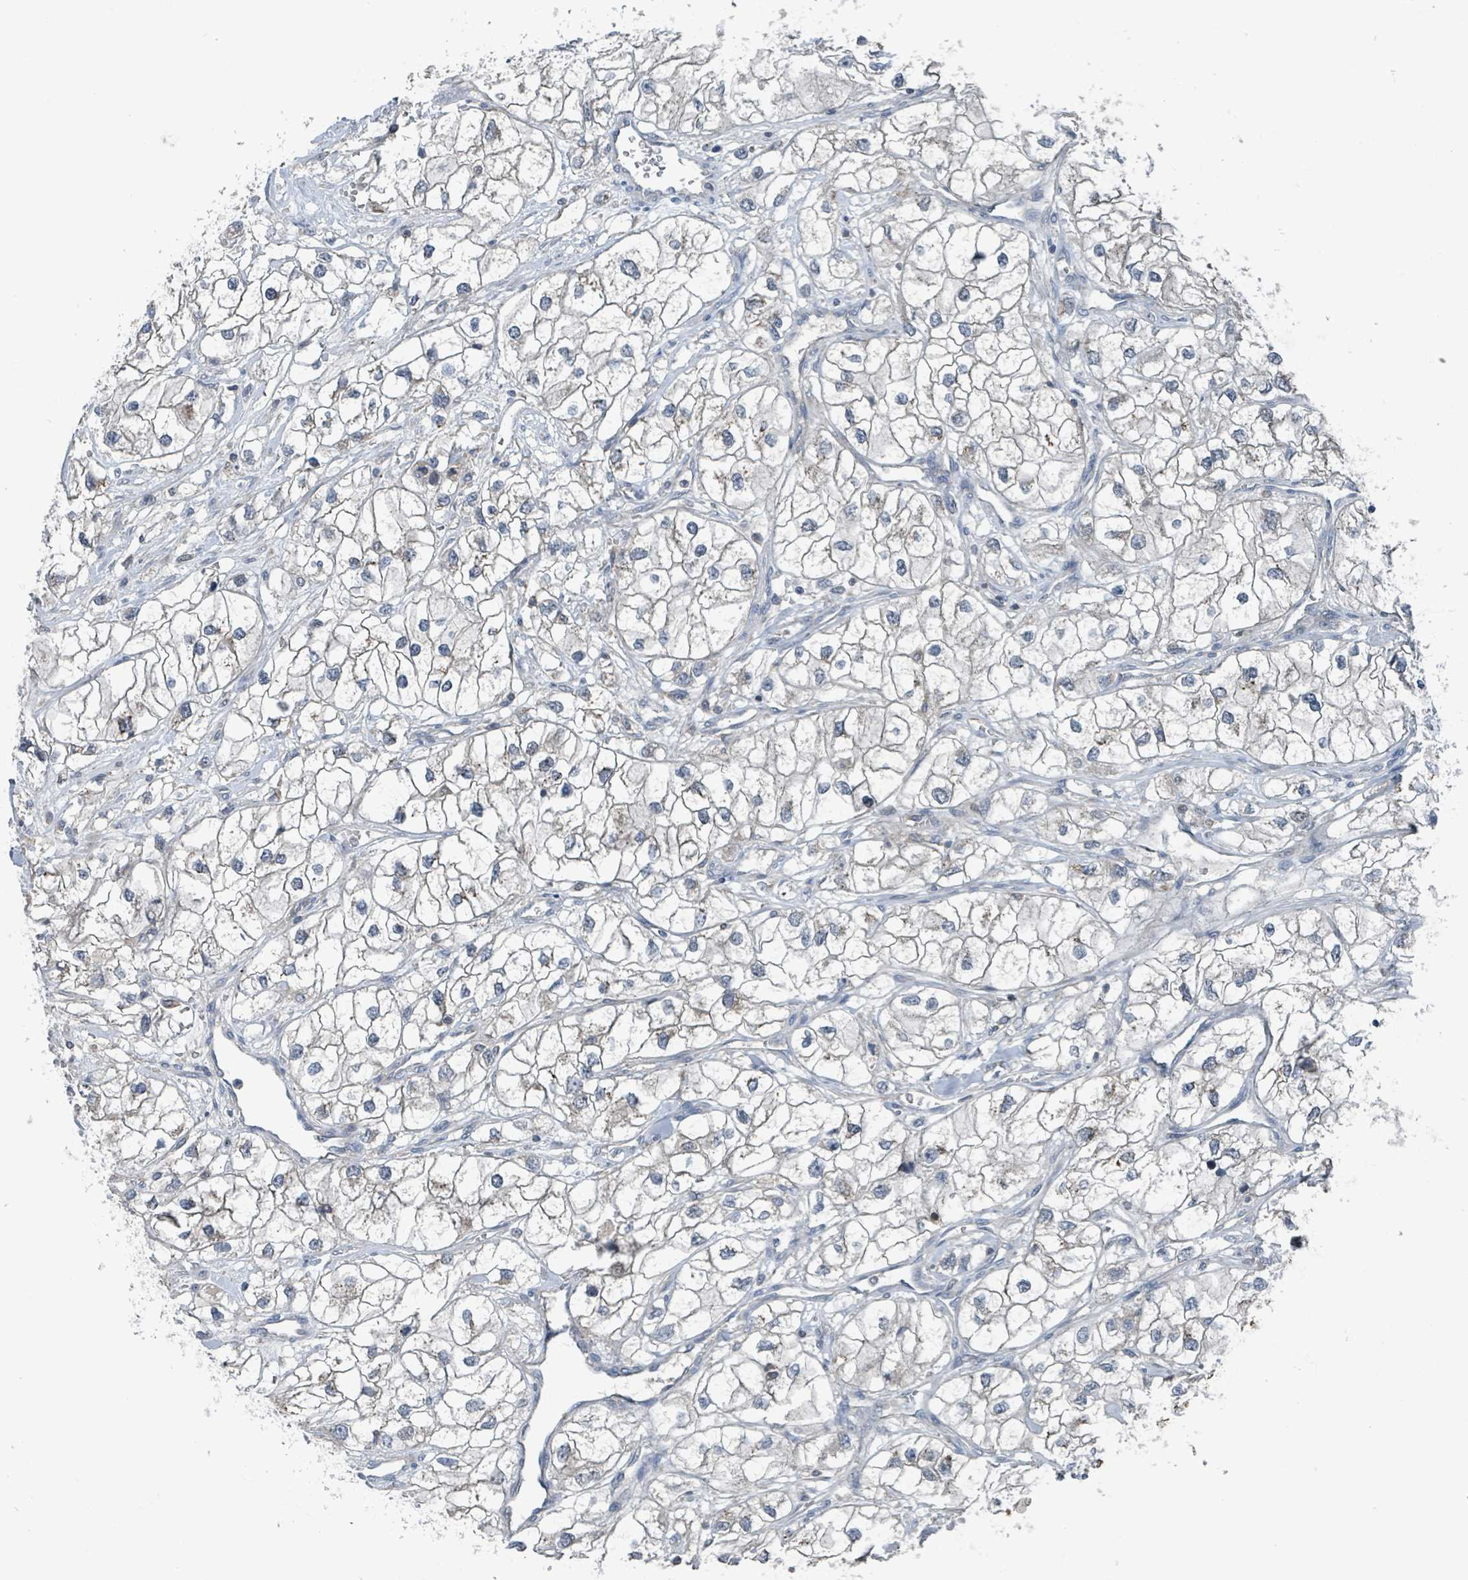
{"staining": {"intensity": "weak", "quantity": "25%-75%", "location": "cytoplasmic/membranous"}, "tissue": "renal cancer", "cell_type": "Tumor cells", "image_type": "cancer", "snomed": [{"axis": "morphology", "description": "Adenocarcinoma, NOS"}, {"axis": "topography", "description": "Kidney"}], "caption": "Brown immunohistochemical staining in human renal cancer reveals weak cytoplasmic/membranous positivity in approximately 25%-75% of tumor cells.", "gene": "ACBD4", "patient": {"sex": "male", "age": 59}}